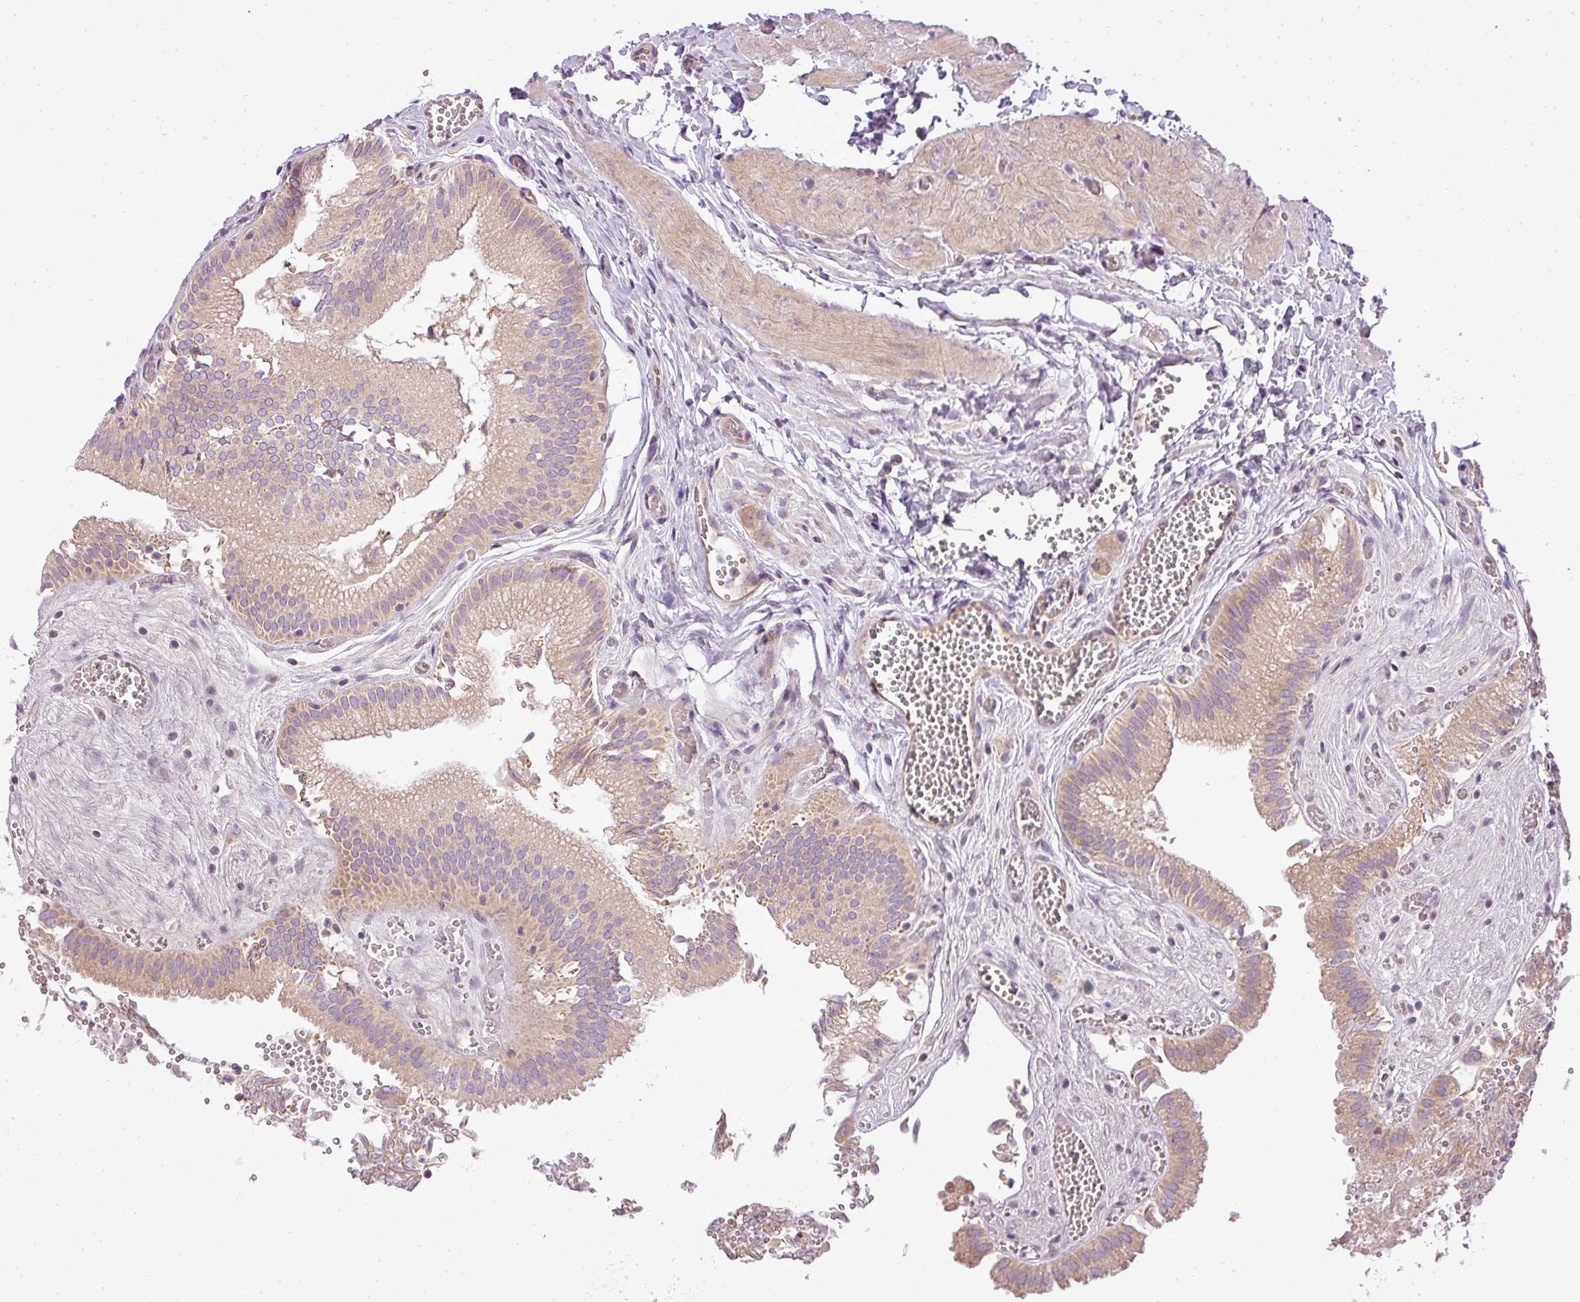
{"staining": {"intensity": "moderate", "quantity": "25%-75%", "location": "cytoplasmic/membranous"}, "tissue": "gallbladder", "cell_type": "Glandular cells", "image_type": "normal", "snomed": [{"axis": "morphology", "description": "Normal tissue, NOS"}, {"axis": "topography", "description": "Gallbladder"}, {"axis": "topography", "description": "Peripheral nerve tissue"}], "caption": "Immunohistochemistry (IHC) of normal human gallbladder displays medium levels of moderate cytoplasmic/membranous expression in approximately 25%-75% of glandular cells.", "gene": "ZDHHC1", "patient": {"sex": "male", "age": 17}}